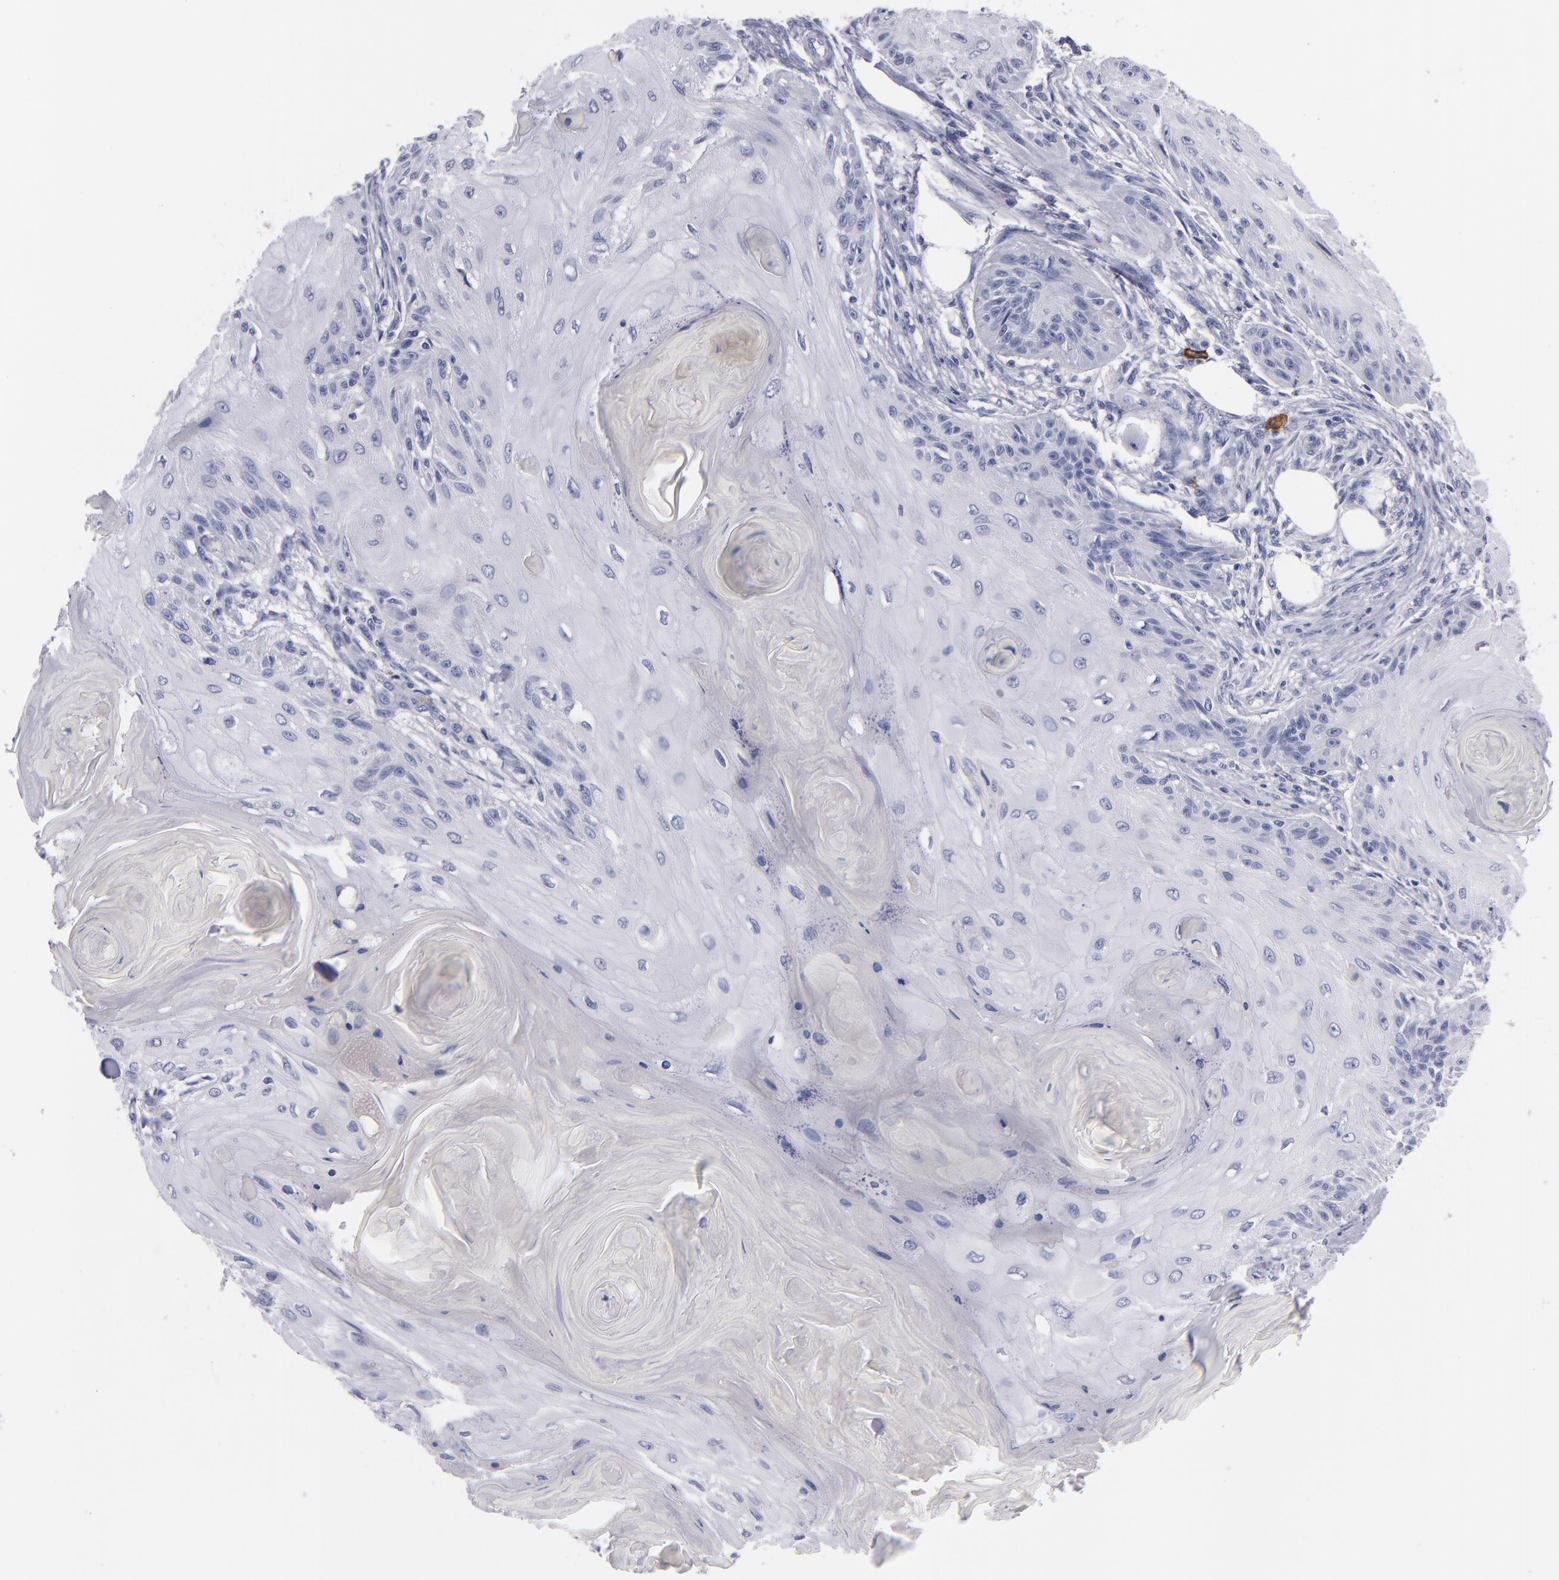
{"staining": {"intensity": "negative", "quantity": "none", "location": "none"}, "tissue": "skin cancer", "cell_type": "Tumor cells", "image_type": "cancer", "snomed": [{"axis": "morphology", "description": "Squamous cell carcinoma, NOS"}, {"axis": "topography", "description": "Skin"}], "caption": "A photomicrograph of squamous cell carcinoma (skin) stained for a protein exhibits no brown staining in tumor cells.", "gene": "CD38", "patient": {"sex": "female", "age": 88}}